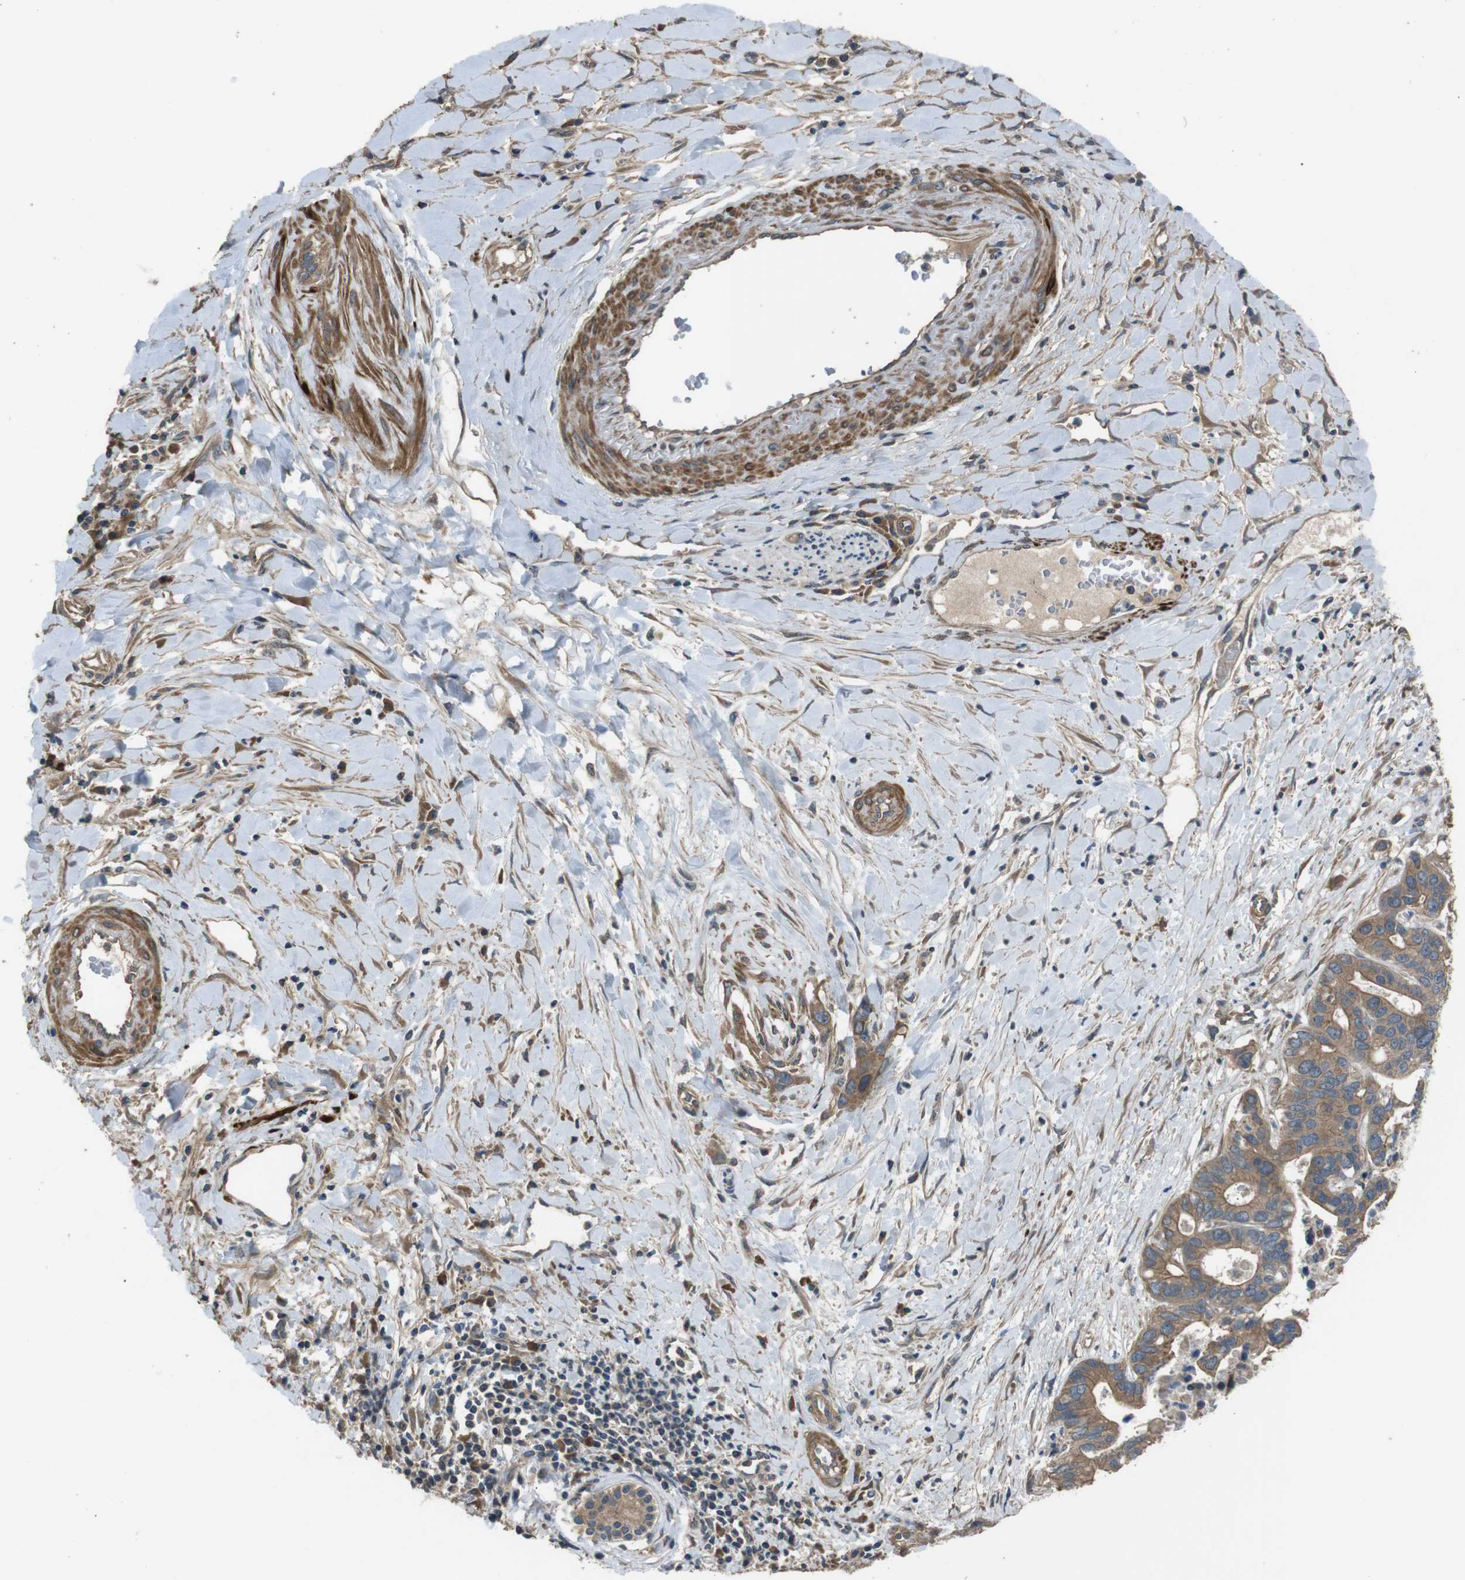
{"staining": {"intensity": "moderate", "quantity": ">75%", "location": "cytoplasmic/membranous"}, "tissue": "liver cancer", "cell_type": "Tumor cells", "image_type": "cancer", "snomed": [{"axis": "morphology", "description": "Cholangiocarcinoma"}, {"axis": "topography", "description": "Liver"}], "caption": "There is medium levels of moderate cytoplasmic/membranous positivity in tumor cells of liver cholangiocarcinoma, as demonstrated by immunohistochemical staining (brown color).", "gene": "FUT2", "patient": {"sex": "female", "age": 65}}